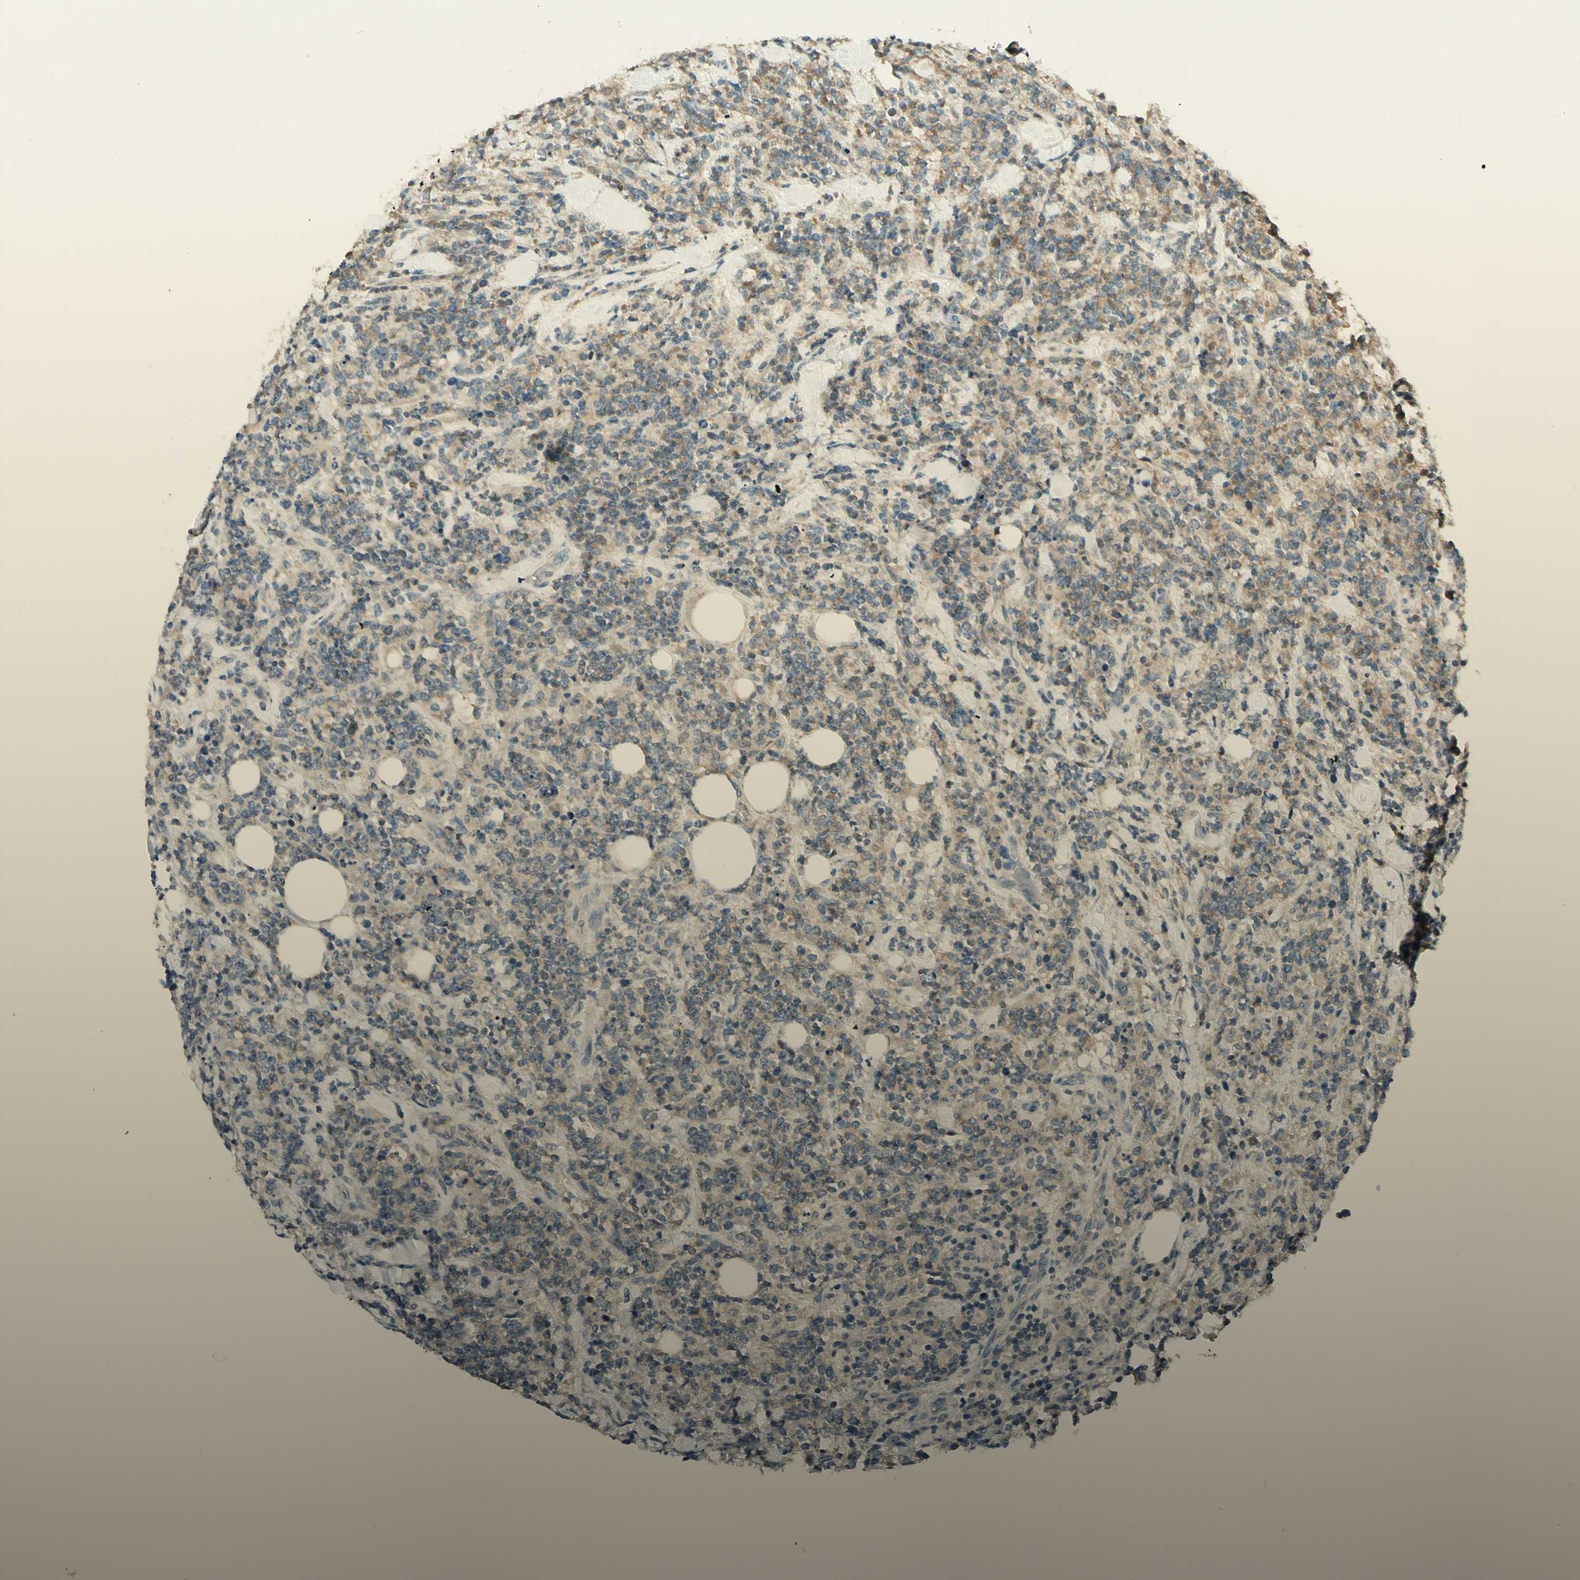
{"staining": {"intensity": "negative", "quantity": "none", "location": "none"}, "tissue": "lymphoma", "cell_type": "Tumor cells", "image_type": "cancer", "snomed": [{"axis": "morphology", "description": "Malignant lymphoma, non-Hodgkin's type, High grade"}, {"axis": "topography", "description": "Soft tissue"}], "caption": "IHC image of human malignant lymphoma, non-Hodgkin's type (high-grade) stained for a protein (brown), which exhibits no positivity in tumor cells.", "gene": "PROM1", "patient": {"sex": "male", "age": 18}}